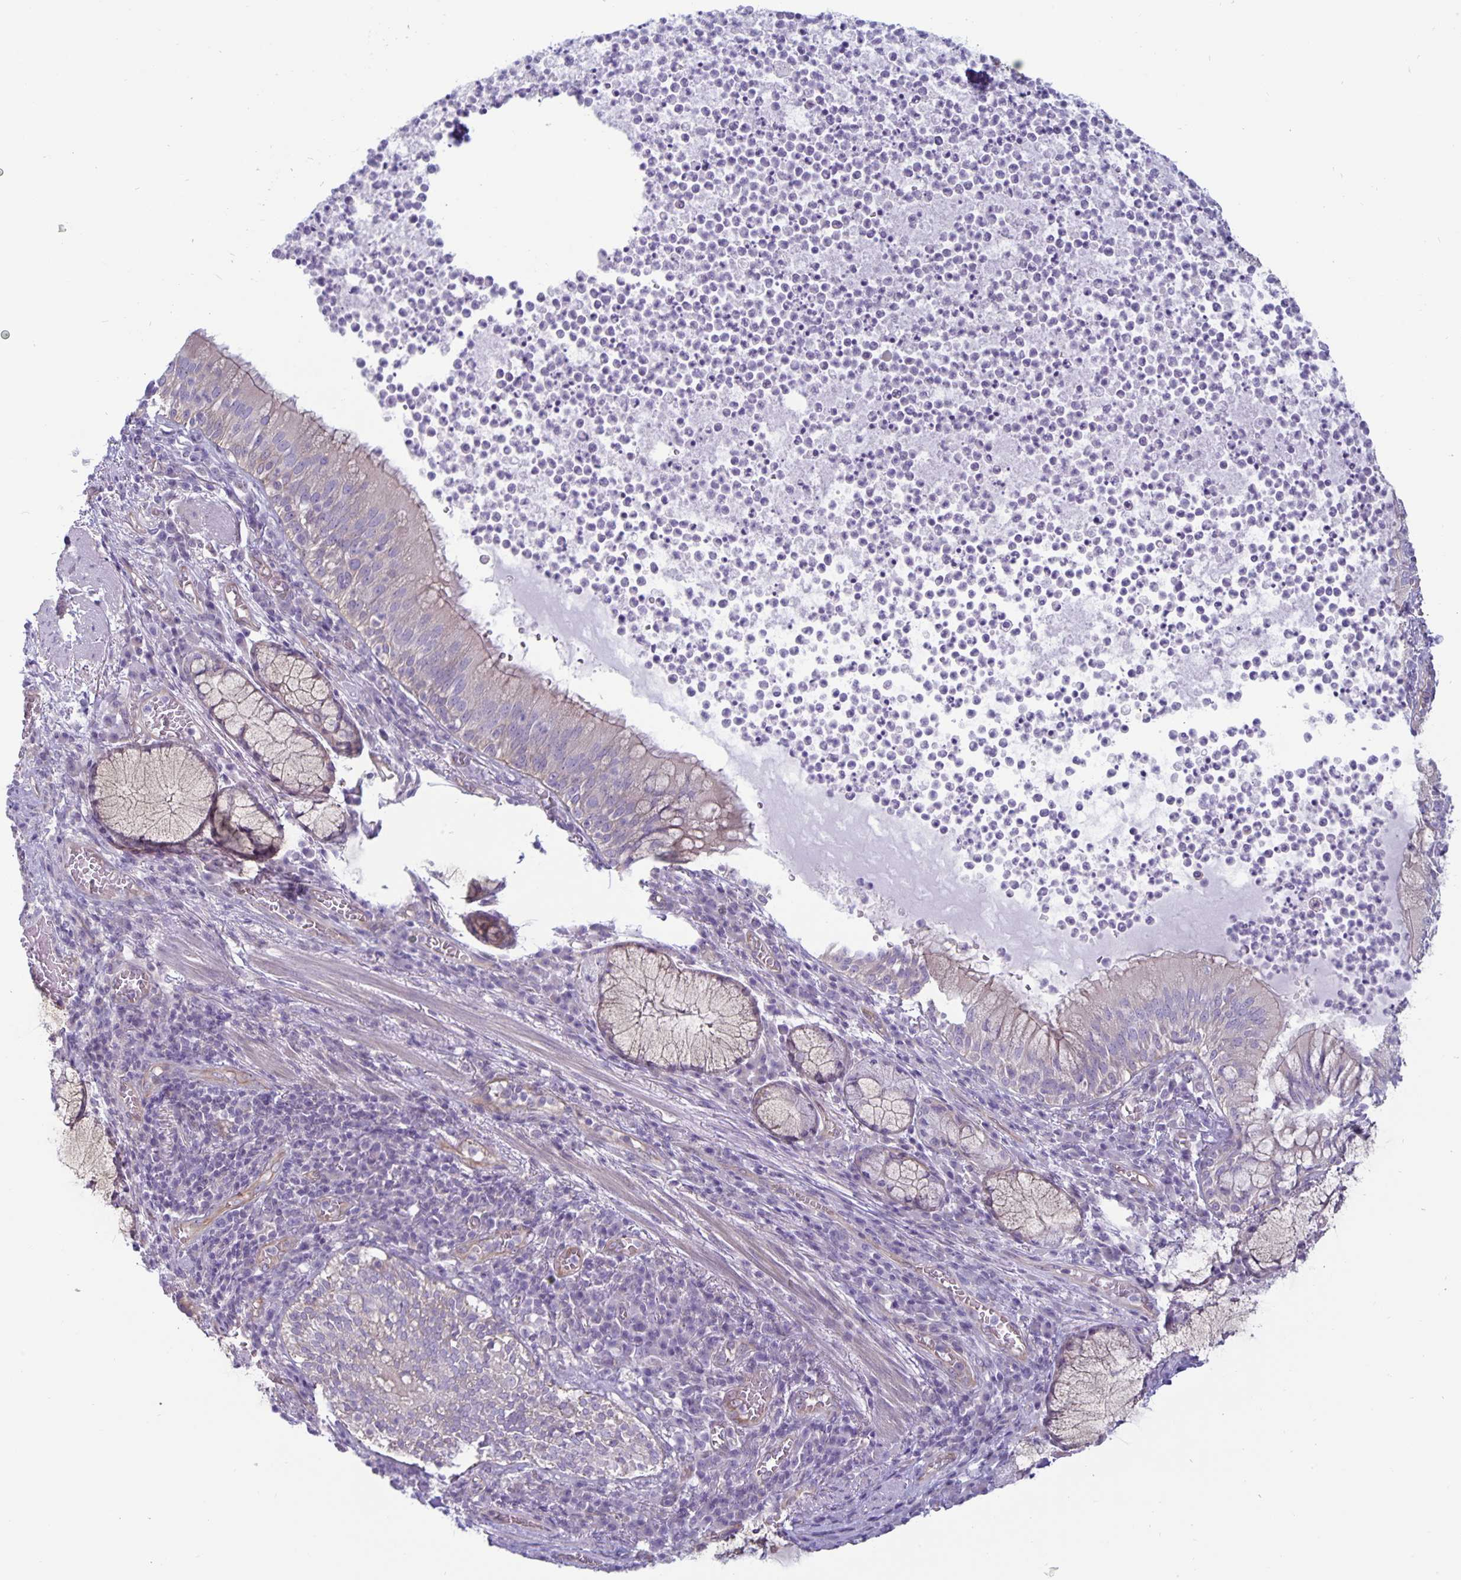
{"staining": {"intensity": "weak", "quantity": "25%-75%", "location": "cytoplasmic/membranous"}, "tissue": "bronchus", "cell_type": "Respiratory epithelial cells", "image_type": "normal", "snomed": [{"axis": "morphology", "description": "Normal tissue, NOS"}, {"axis": "topography", "description": "Lymph node"}, {"axis": "topography", "description": "Bronchus"}], "caption": "Human bronchus stained for a protein (brown) shows weak cytoplasmic/membranous positive positivity in approximately 25%-75% of respiratory epithelial cells.", "gene": "PLCB3", "patient": {"sex": "male", "age": 56}}